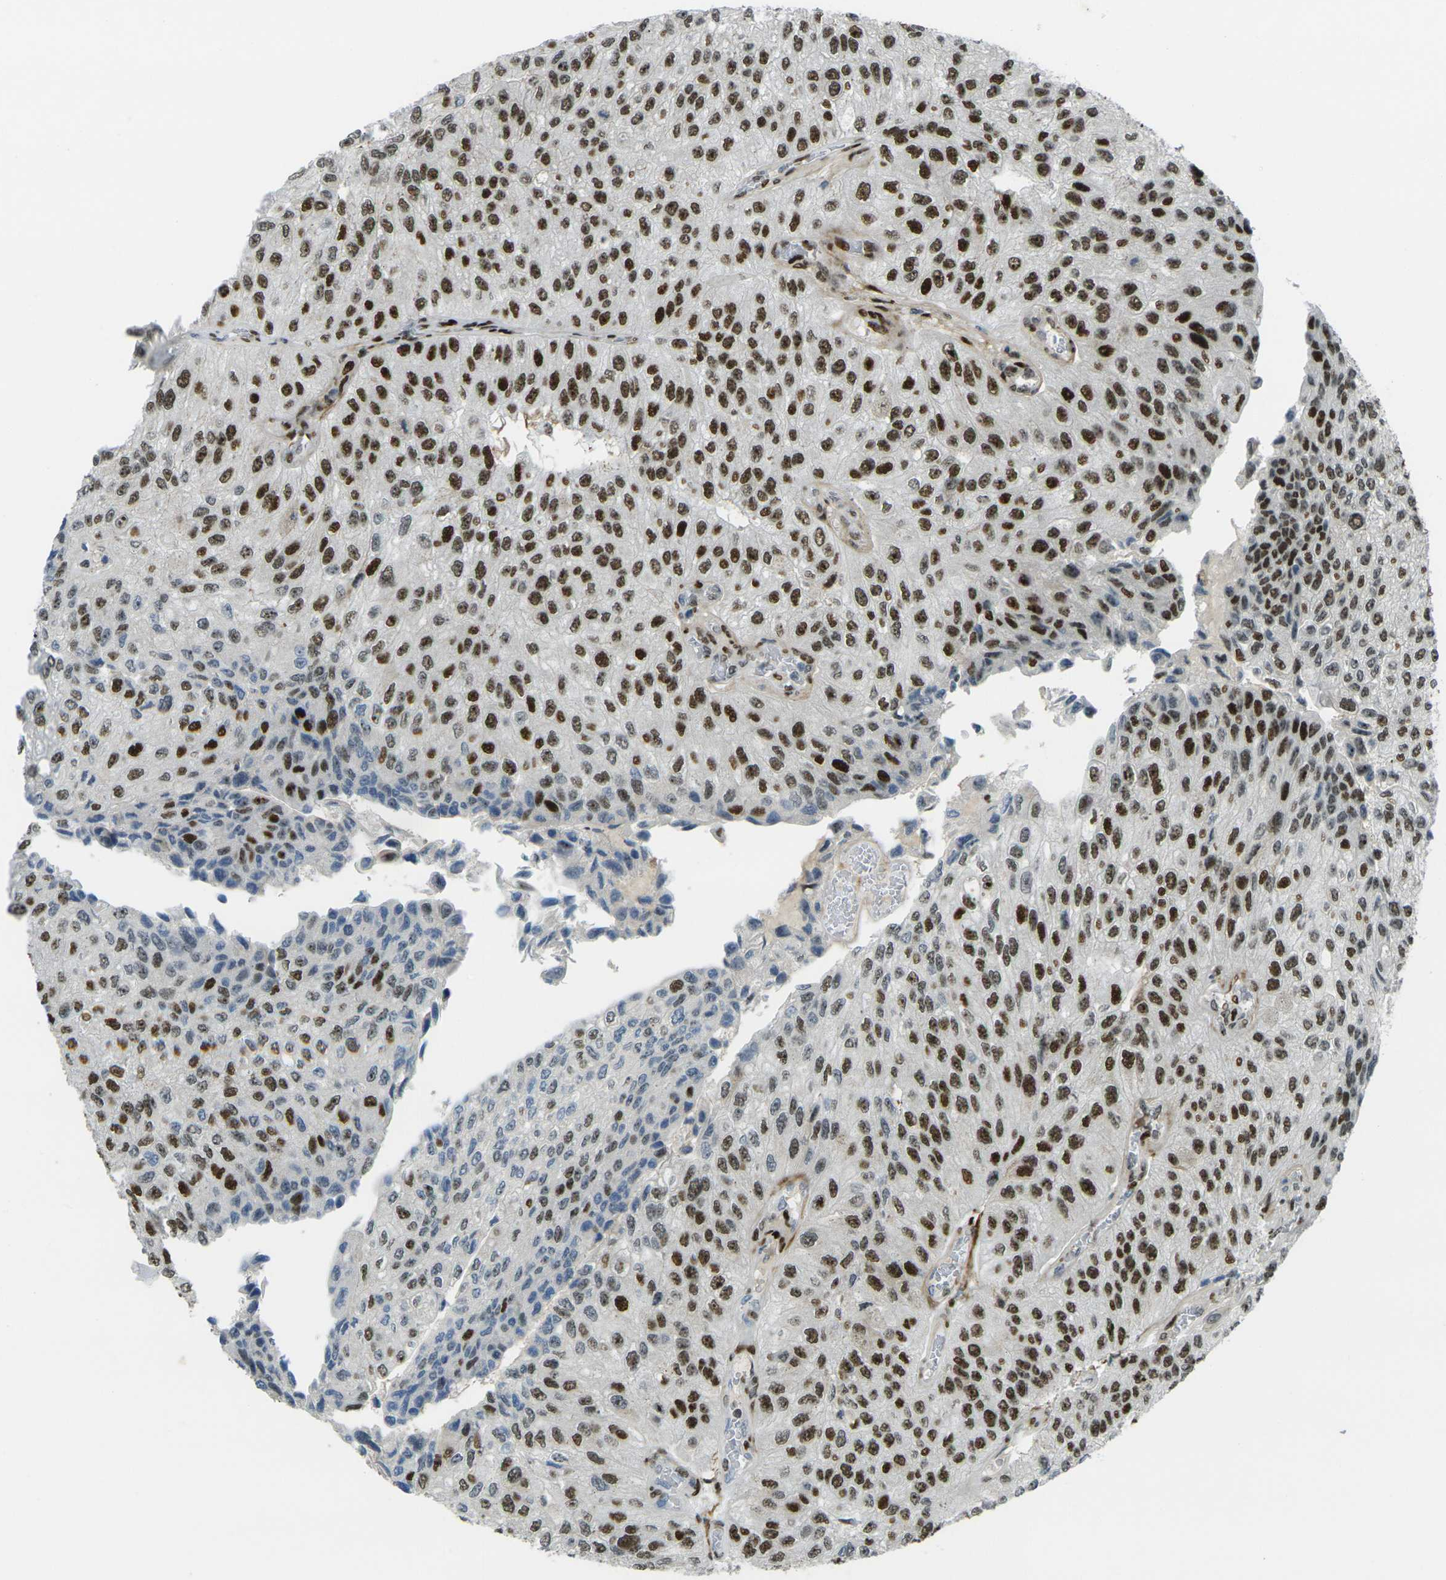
{"staining": {"intensity": "strong", "quantity": ">75%", "location": "nuclear"}, "tissue": "urothelial cancer", "cell_type": "Tumor cells", "image_type": "cancer", "snomed": [{"axis": "morphology", "description": "Urothelial carcinoma, High grade"}, {"axis": "topography", "description": "Kidney"}, {"axis": "topography", "description": "Urinary bladder"}], "caption": "This photomicrograph displays high-grade urothelial carcinoma stained with IHC to label a protein in brown. The nuclear of tumor cells show strong positivity for the protein. Nuclei are counter-stained blue.", "gene": "UBE2C", "patient": {"sex": "male", "age": 77}}